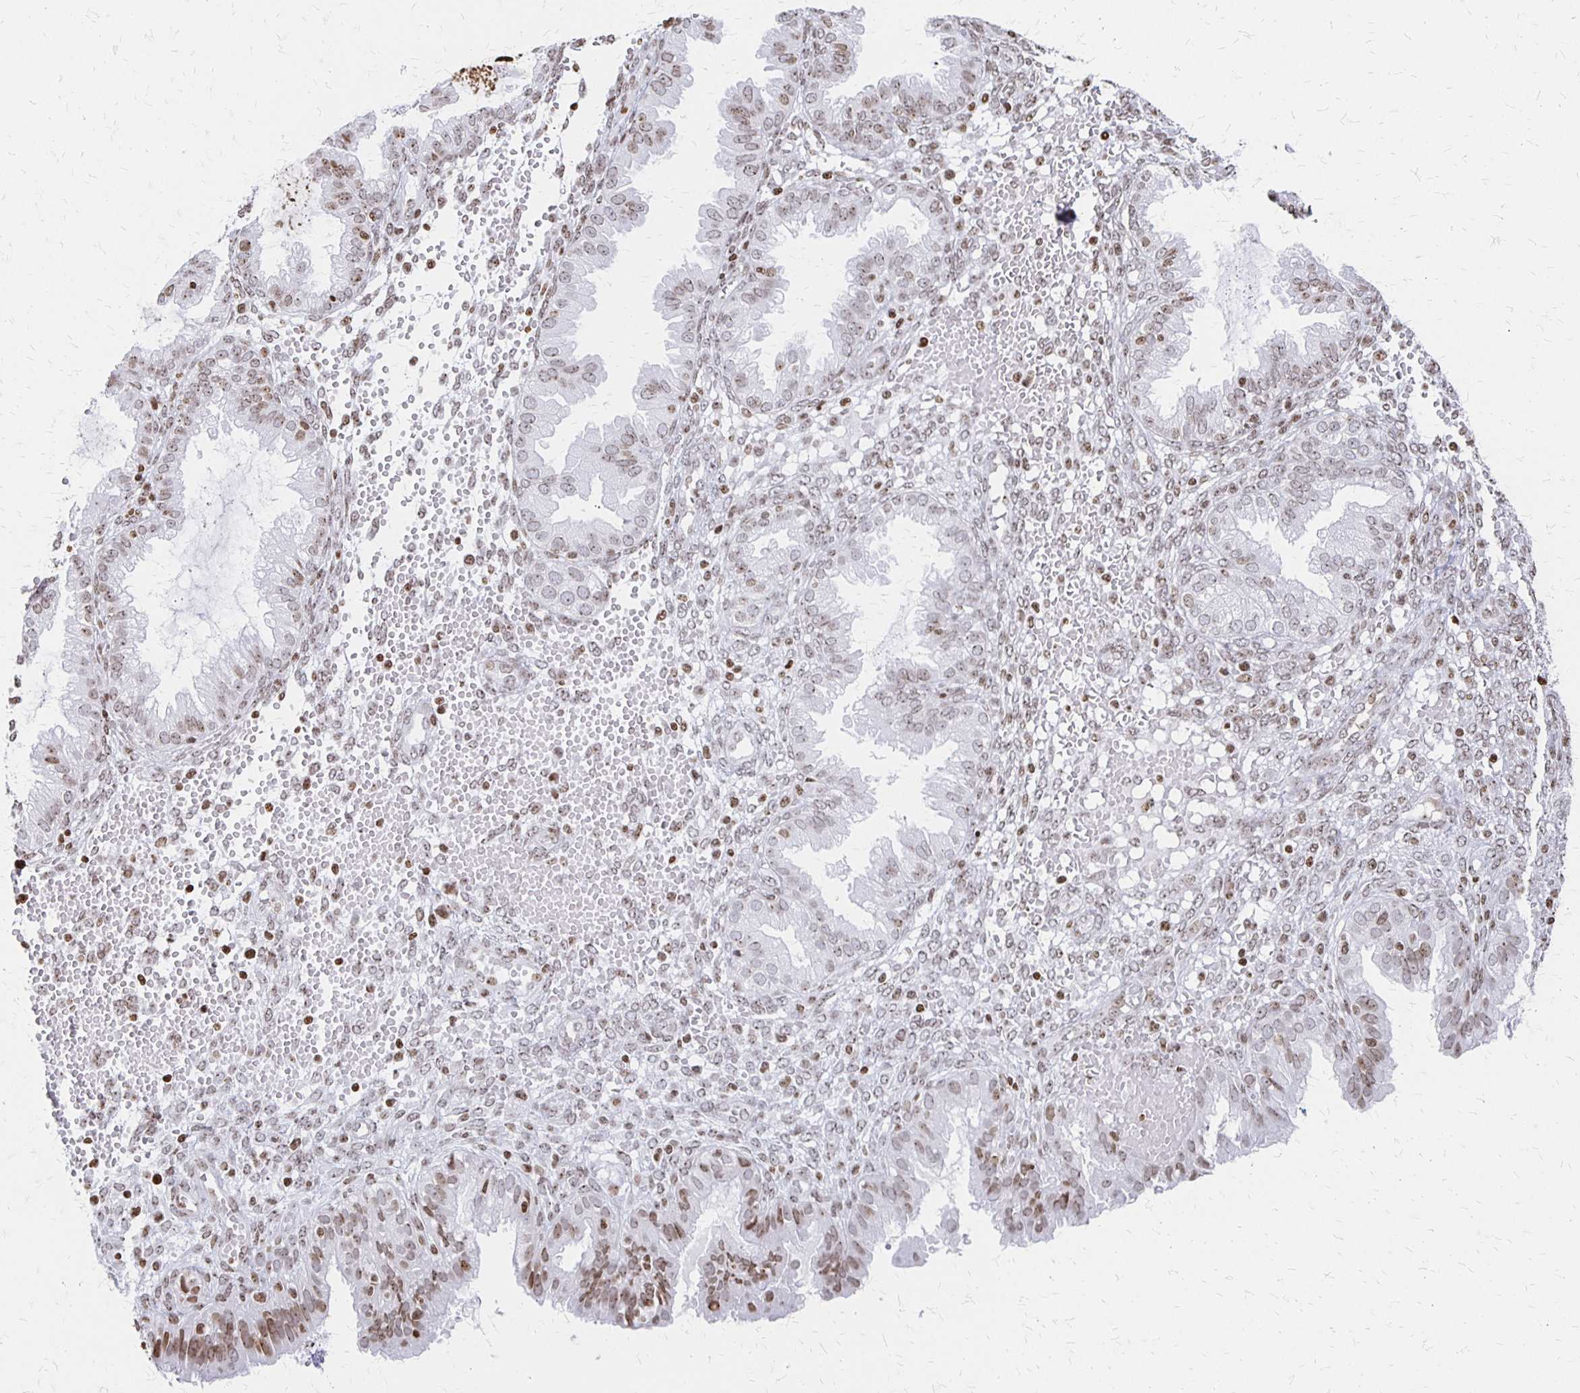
{"staining": {"intensity": "weak", "quantity": "<25%", "location": "nuclear"}, "tissue": "endometrium", "cell_type": "Cells in endometrial stroma", "image_type": "normal", "snomed": [{"axis": "morphology", "description": "Normal tissue, NOS"}, {"axis": "topography", "description": "Endometrium"}], "caption": "The histopathology image reveals no staining of cells in endometrial stroma in unremarkable endometrium.", "gene": "ZNF280C", "patient": {"sex": "female", "age": 33}}